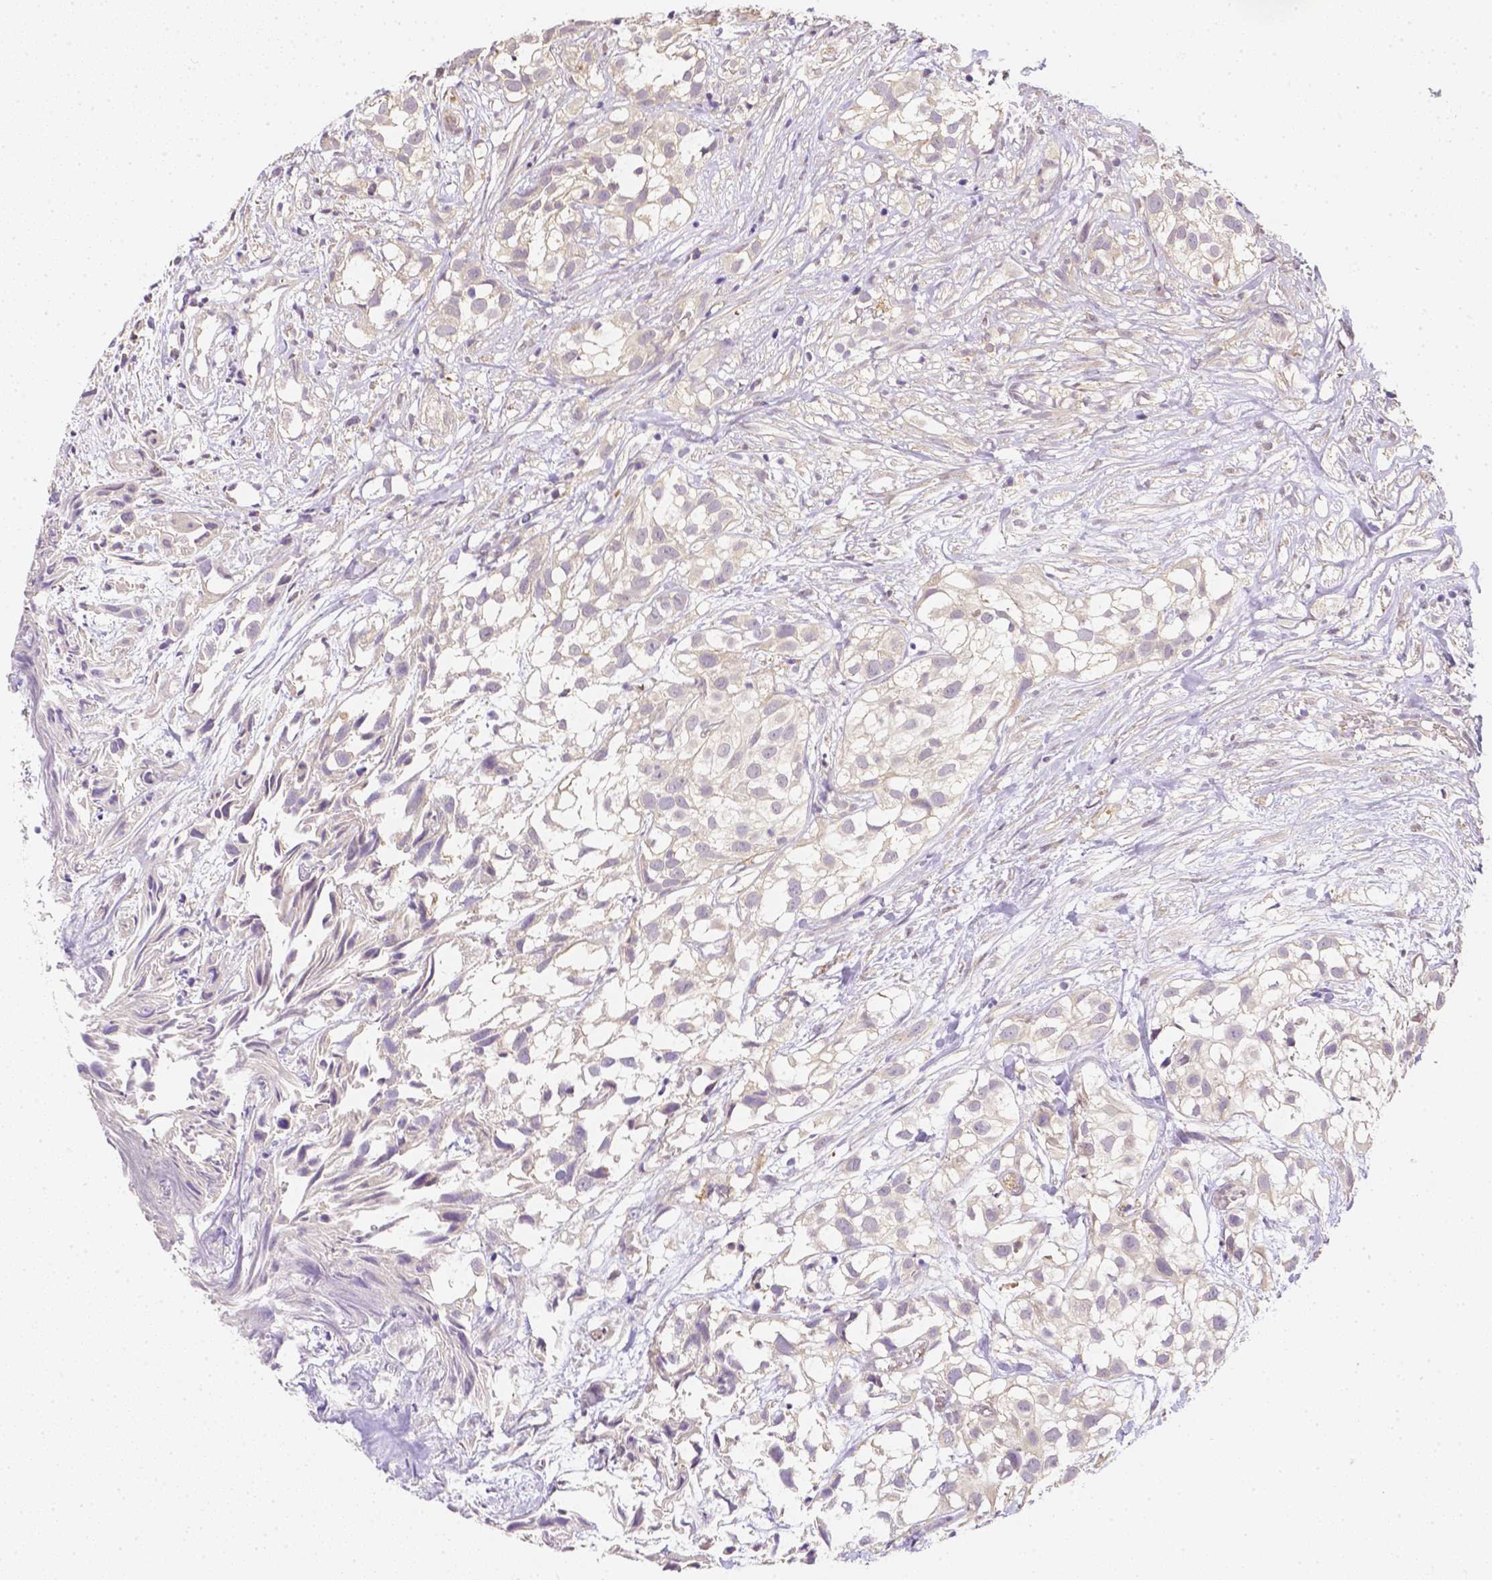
{"staining": {"intensity": "negative", "quantity": "none", "location": "none"}, "tissue": "urothelial cancer", "cell_type": "Tumor cells", "image_type": "cancer", "snomed": [{"axis": "morphology", "description": "Urothelial carcinoma, High grade"}, {"axis": "topography", "description": "Urinary bladder"}], "caption": "DAB (3,3'-diaminobenzidine) immunohistochemical staining of urothelial carcinoma (high-grade) demonstrates no significant positivity in tumor cells. (DAB (3,3'-diaminobenzidine) IHC with hematoxylin counter stain).", "gene": "C10orf67", "patient": {"sex": "male", "age": 56}}